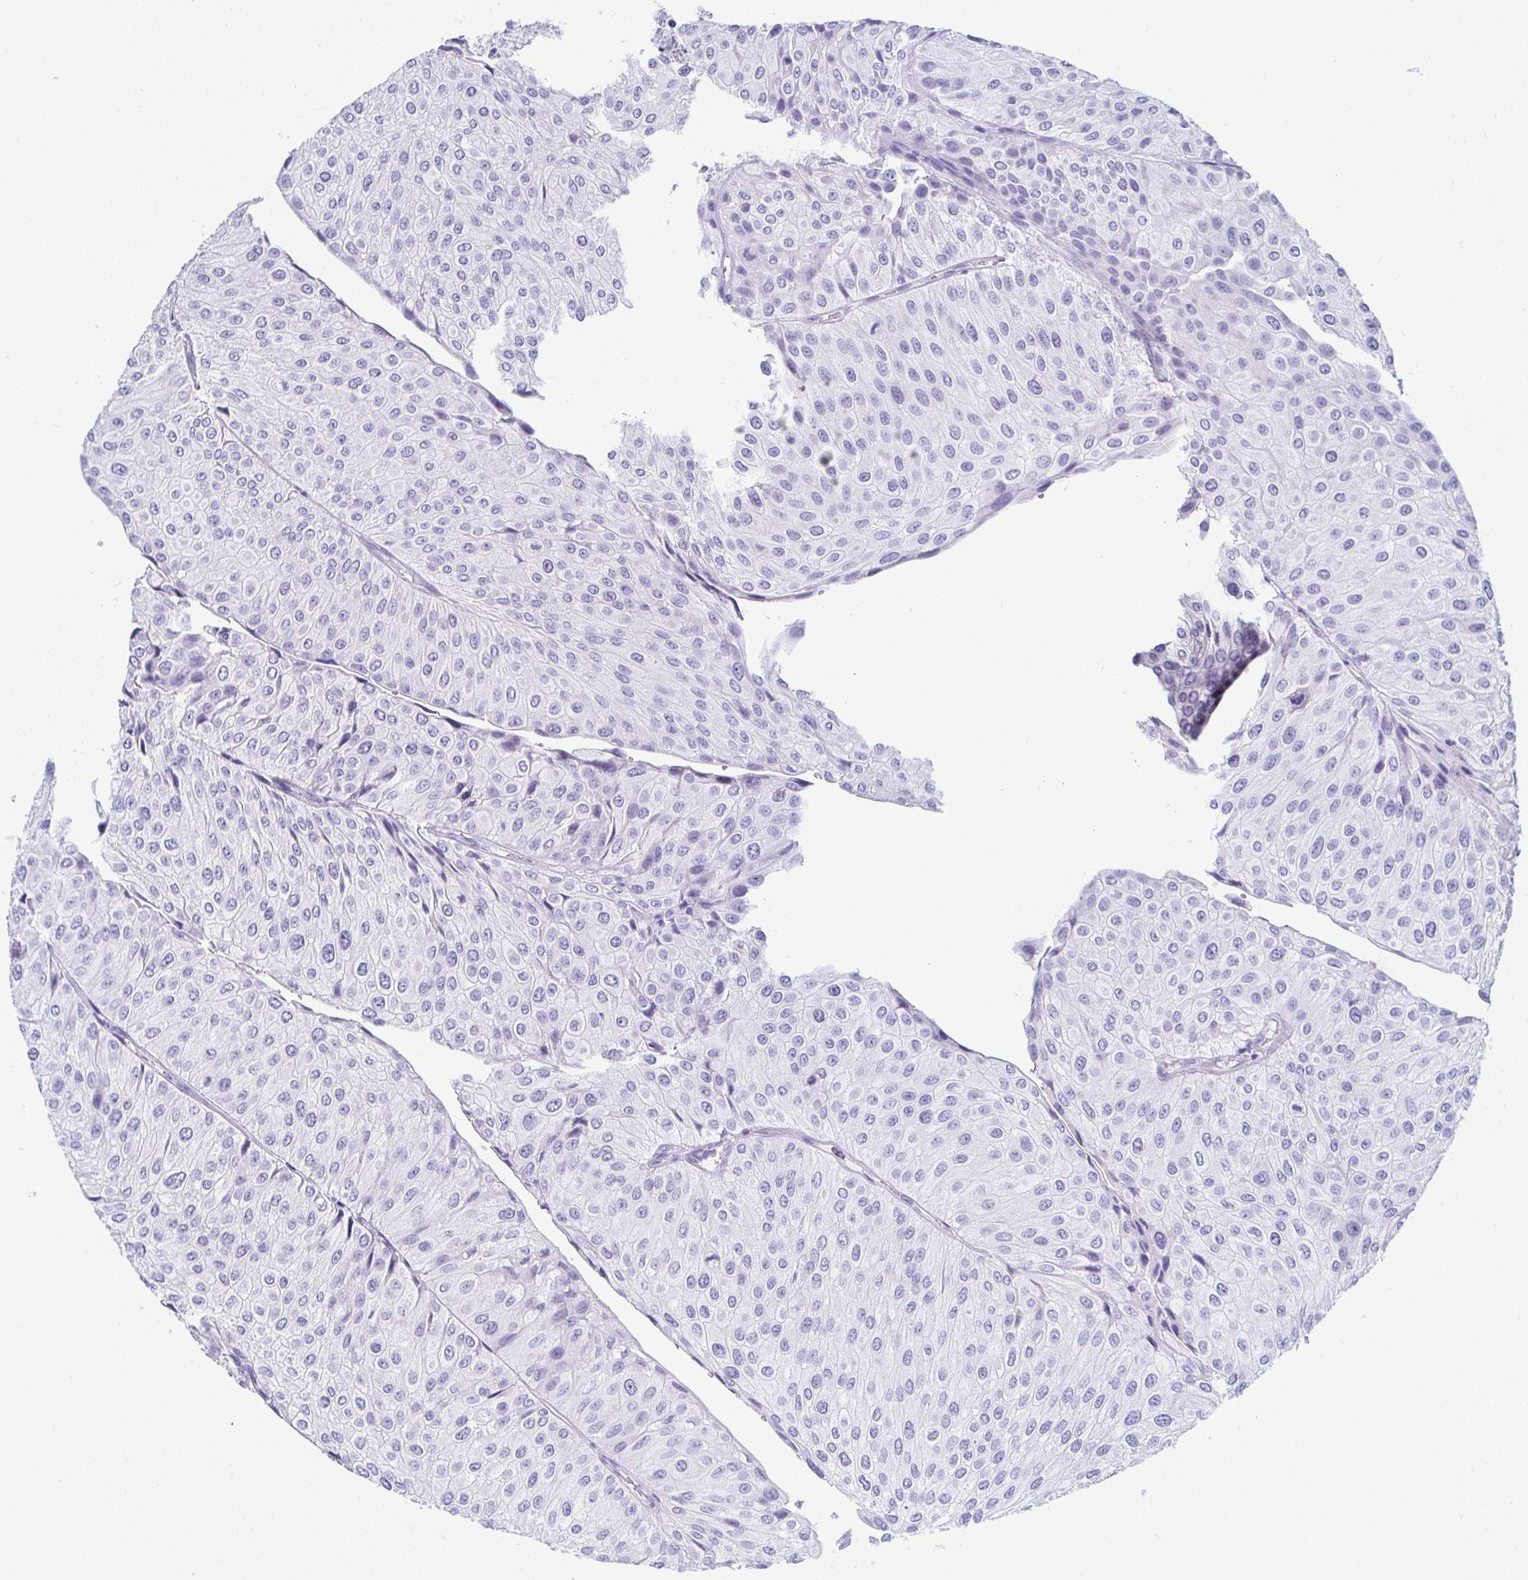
{"staining": {"intensity": "negative", "quantity": "none", "location": "none"}, "tissue": "urothelial cancer", "cell_type": "Tumor cells", "image_type": "cancer", "snomed": [{"axis": "morphology", "description": "Urothelial carcinoma, NOS"}, {"axis": "topography", "description": "Urinary bladder"}], "caption": "DAB immunohistochemical staining of urothelial cancer exhibits no significant staining in tumor cells.", "gene": "TMEM241", "patient": {"sex": "male", "age": 67}}